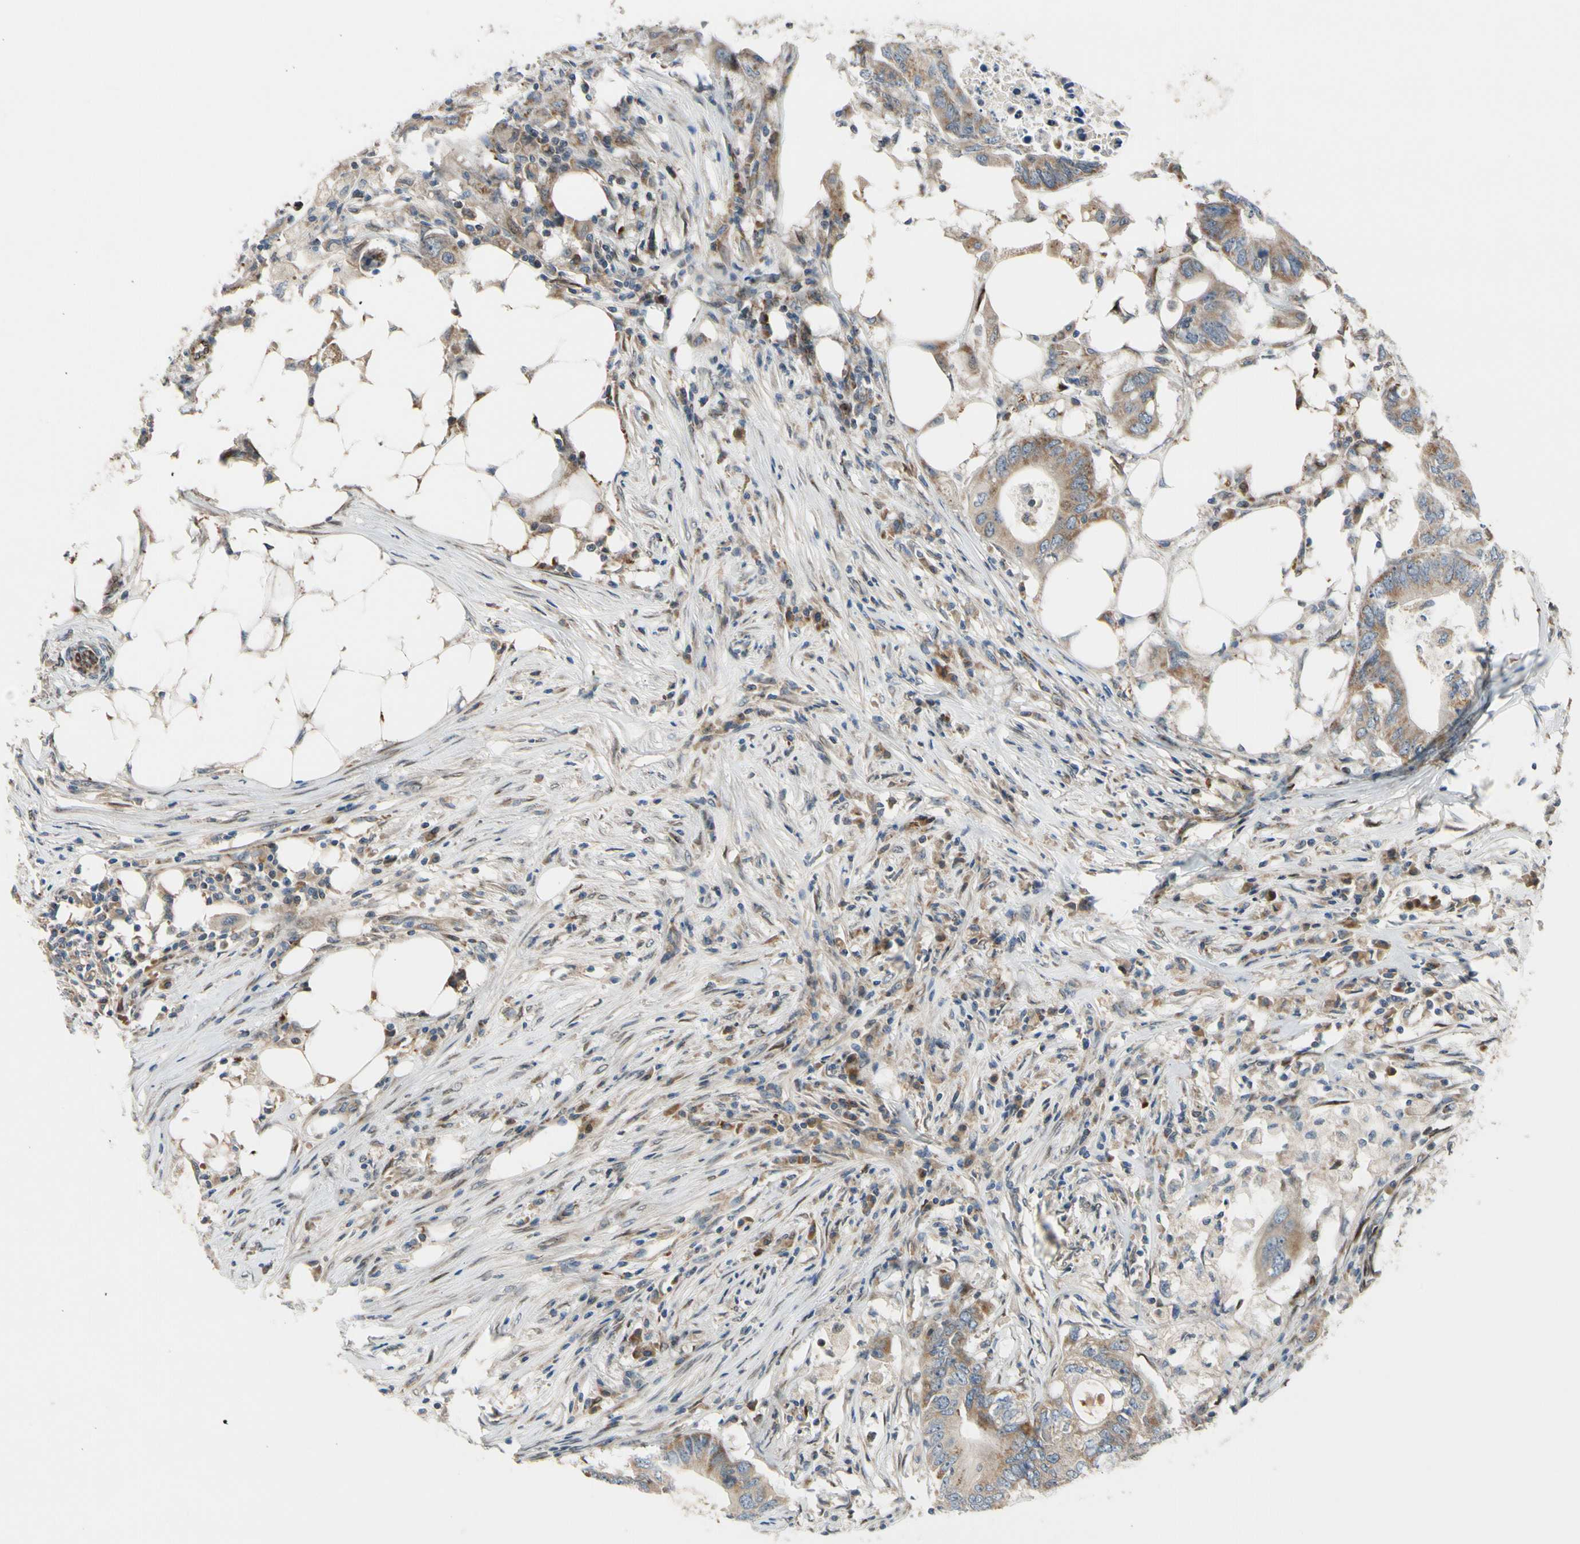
{"staining": {"intensity": "weak", "quantity": ">75%", "location": "cytoplasmic/membranous"}, "tissue": "colorectal cancer", "cell_type": "Tumor cells", "image_type": "cancer", "snomed": [{"axis": "morphology", "description": "Adenocarcinoma, NOS"}, {"axis": "topography", "description": "Colon"}], "caption": "A low amount of weak cytoplasmic/membranous expression is seen in about >75% of tumor cells in colorectal cancer tissue.", "gene": "NPHP3", "patient": {"sex": "male", "age": 71}}